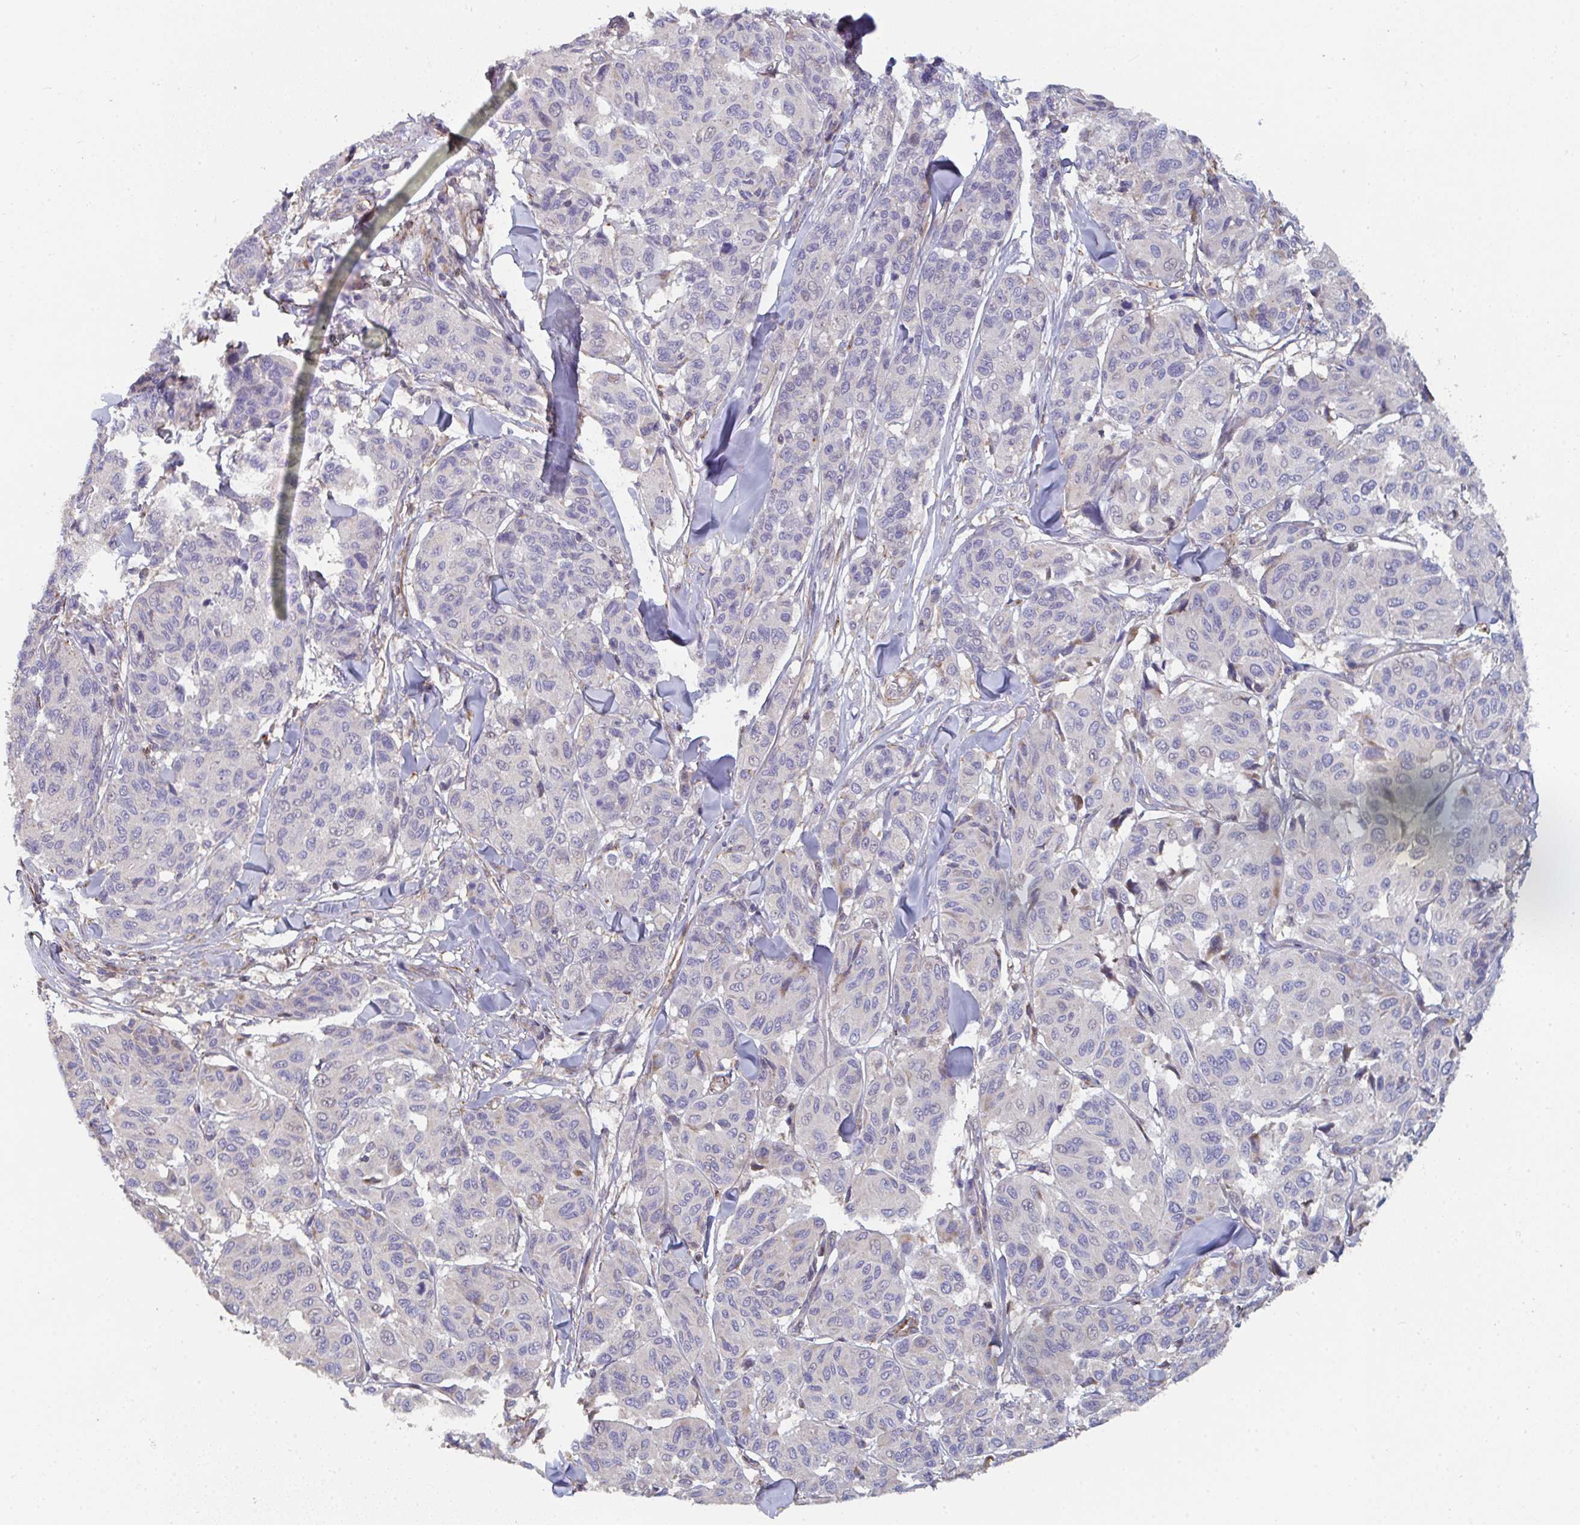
{"staining": {"intensity": "negative", "quantity": "none", "location": "none"}, "tissue": "melanoma", "cell_type": "Tumor cells", "image_type": "cancer", "snomed": [{"axis": "morphology", "description": "Malignant melanoma, NOS"}, {"axis": "topography", "description": "Skin"}], "caption": "A micrograph of human melanoma is negative for staining in tumor cells. (Stains: DAB immunohistochemistry with hematoxylin counter stain, Microscopy: brightfield microscopy at high magnification).", "gene": "FZD2", "patient": {"sex": "female", "age": 66}}